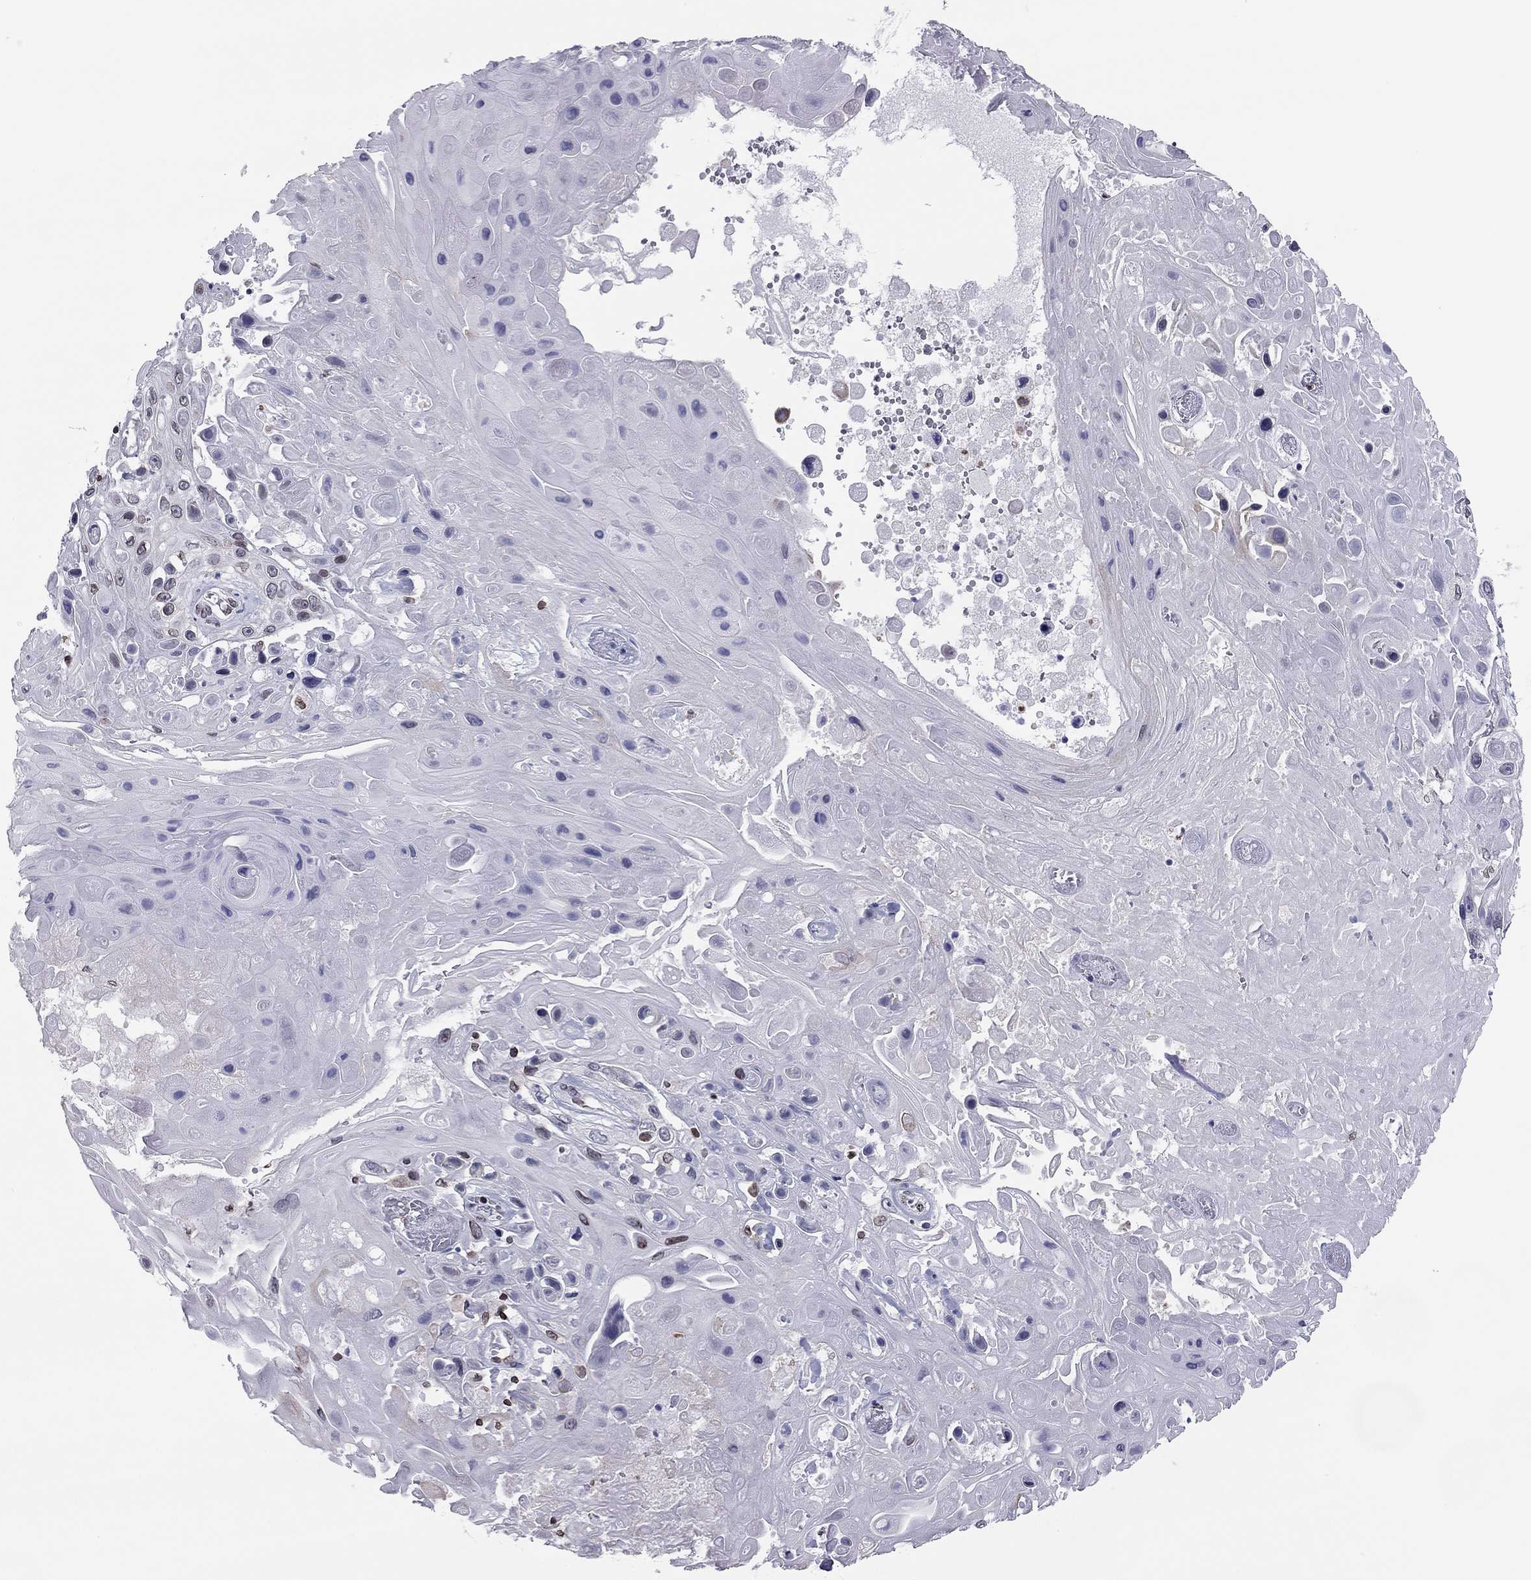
{"staining": {"intensity": "negative", "quantity": "none", "location": "none"}, "tissue": "skin cancer", "cell_type": "Tumor cells", "image_type": "cancer", "snomed": [{"axis": "morphology", "description": "Squamous cell carcinoma, NOS"}, {"axis": "topography", "description": "Skin"}], "caption": "Immunohistochemistry micrograph of squamous cell carcinoma (skin) stained for a protein (brown), which reveals no positivity in tumor cells.", "gene": "ESPL1", "patient": {"sex": "male", "age": 82}}